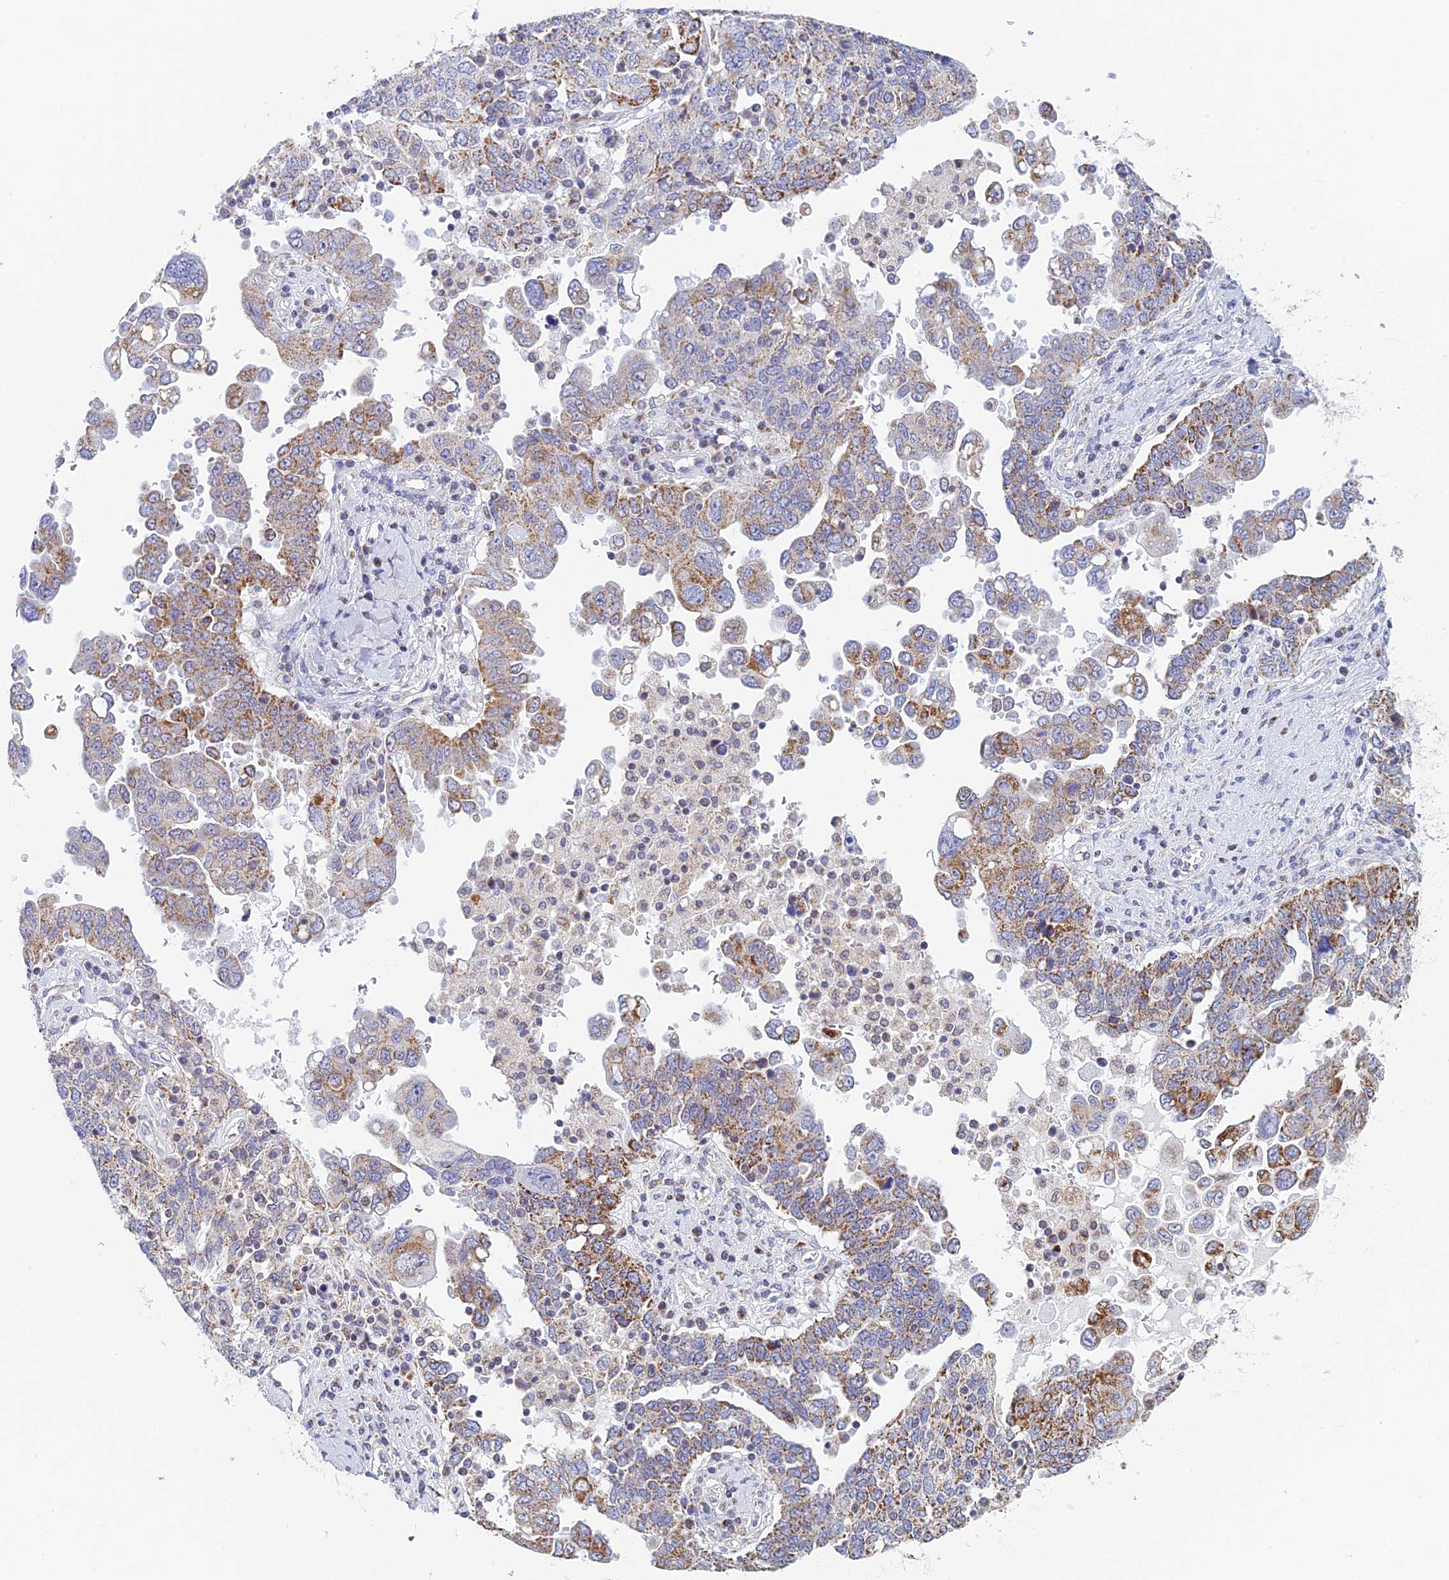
{"staining": {"intensity": "moderate", "quantity": ">75%", "location": "cytoplasmic/membranous"}, "tissue": "ovarian cancer", "cell_type": "Tumor cells", "image_type": "cancer", "snomed": [{"axis": "morphology", "description": "Carcinoma, endometroid"}, {"axis": "topography", "description": "Ovary"}], "caption": "This is a photomicrograph of immunohistochemistry staining of ovarian cancer (endometroid carcinoma), which shows moderate expression in the cytoplasmic/membranous of tumor cells.", "gene": "REXO5", "patient": {"sex": "female", "age": 62}}